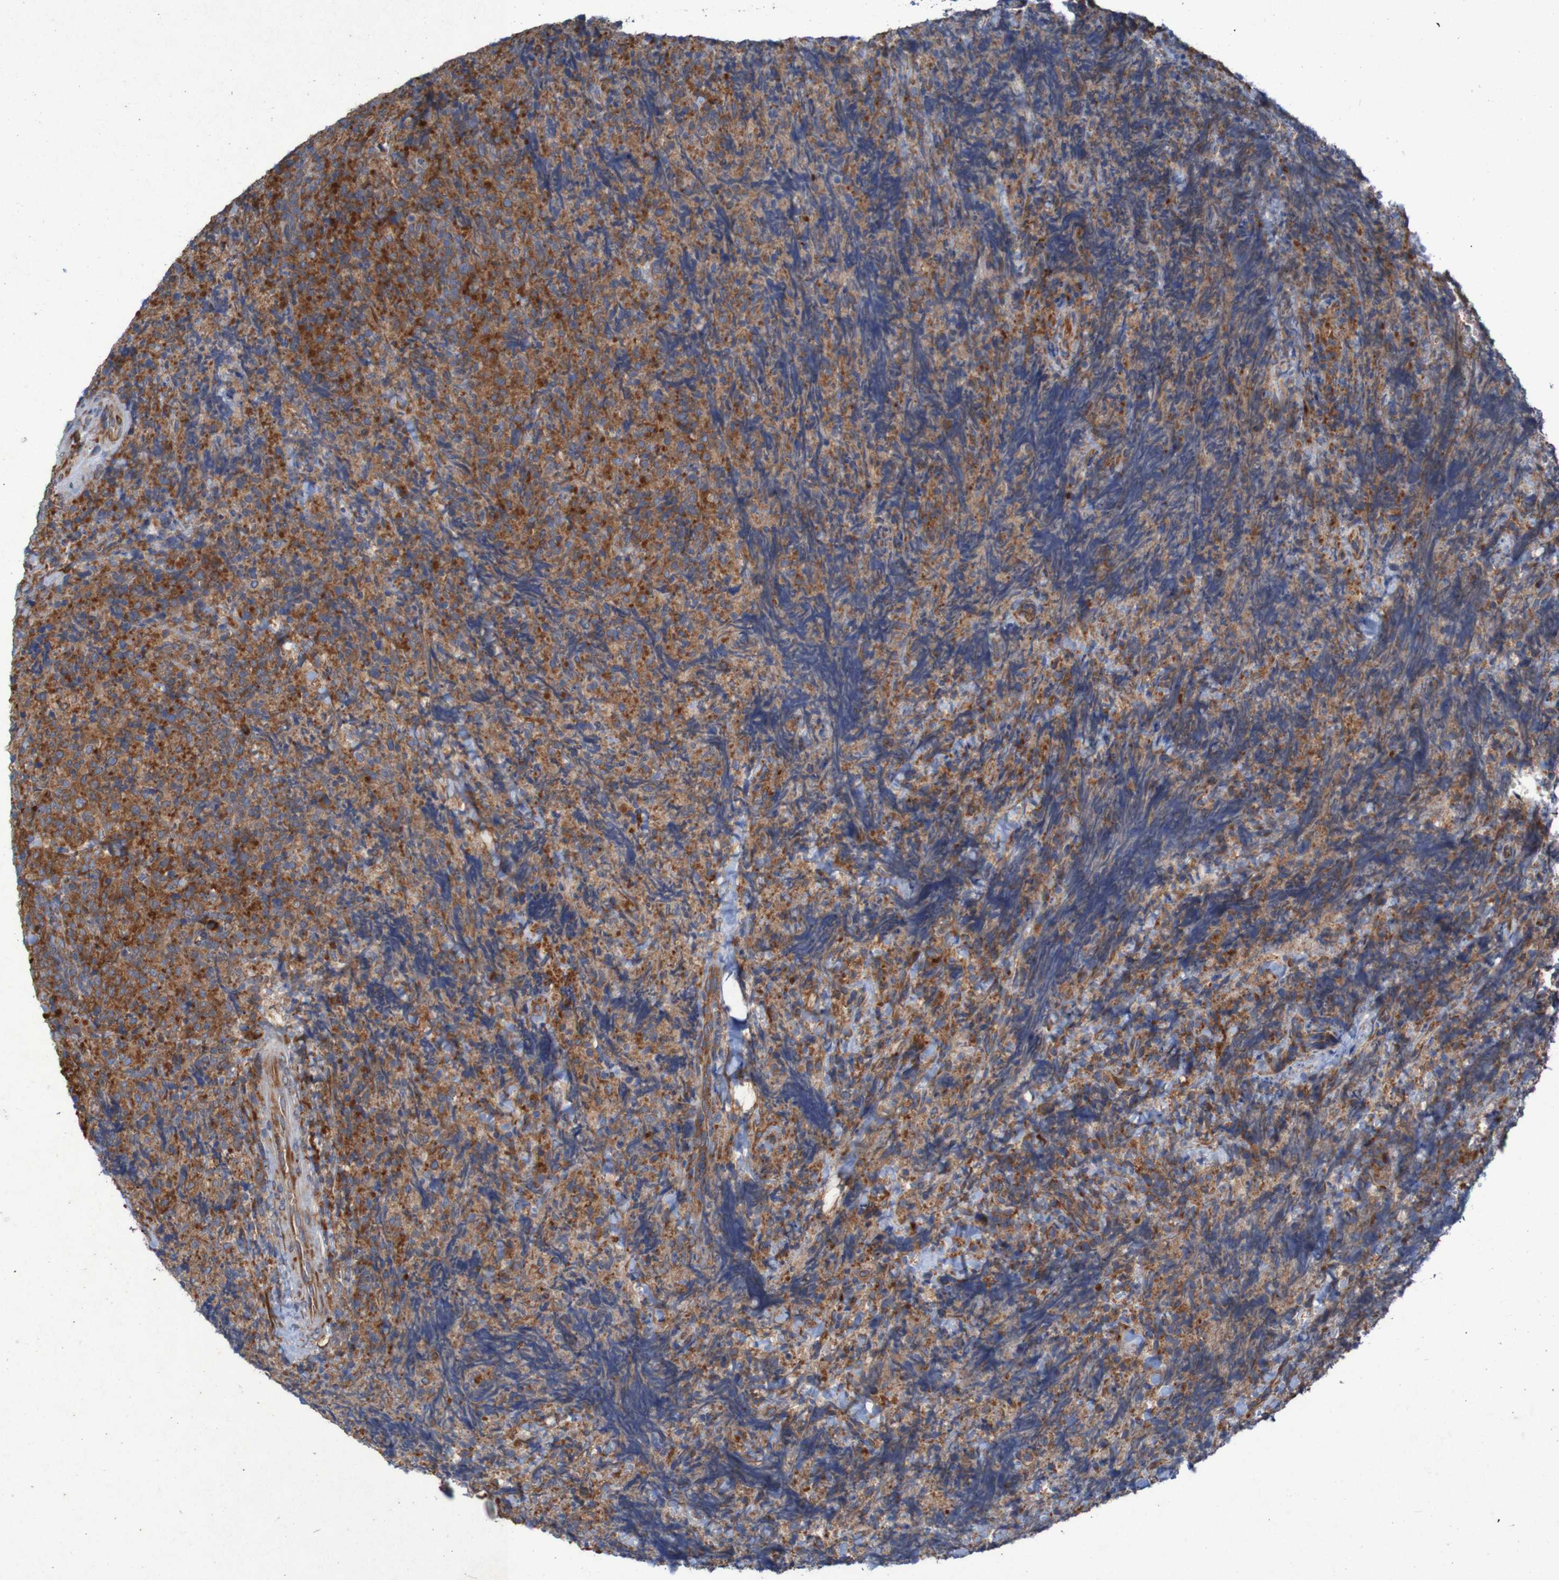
{"staining": {"intensity": "strong", "quantity": "25%-75%", "location": "cytoplasmic/membranous"}, "tissue": "lymphoma", "cell_type": "Tumor cells", "image_type": "cancer", "snomed": [{"axis": "morphology", "description": "Malignant lymphoma, non-Hodgkin's type, High grade"}, {"axis": "topography", "description": "Tonsil"}], "caption": "There is high levels of strong cytoplasmic/membranous positivity in tumor cells of high-grade malignant lymphoma, non-Hodgkin's type, as demonstrated by immunohistochemical staining (brown color).", "gene": "RPL10", "patient": {"sex": "female", "age": 36}}